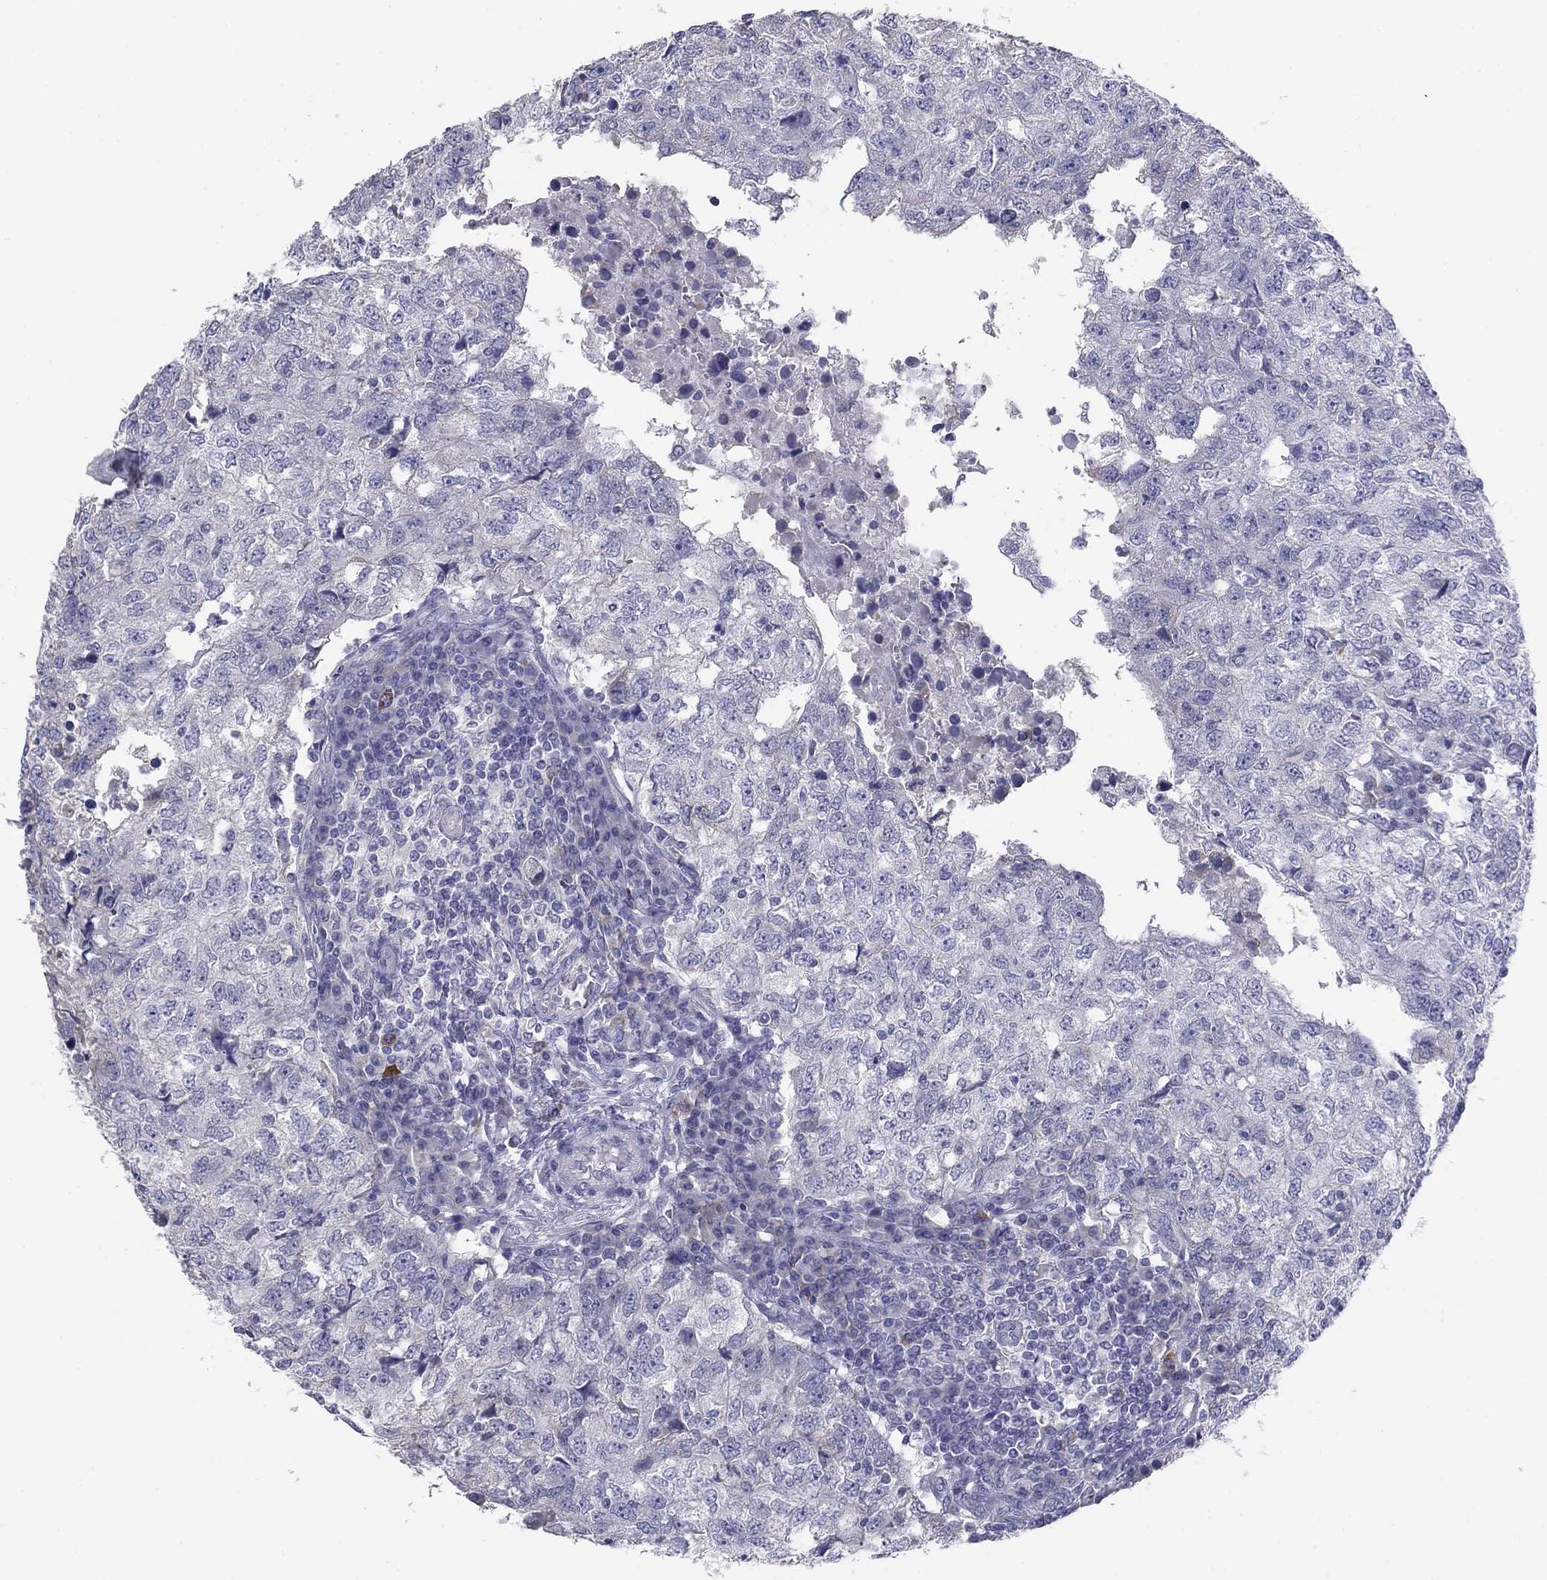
{"staining": {"intensity": "negative", "quantity": "none", "location": "none"}, "tissue": "breast cancer", "cell_type": "Tumor cells", "image_type": "cancer", "snomed": [{"axis": "morphology", "description": "Duct carcinoma"}, {"axis": "topography", "description": "Breast"}], "caption": "Tumor cells are negative for brown protein staining in breast cancer (invasive ductal carcinoma). Brightfield microscopy of IHC stained with DAB (brown) and hematoxylin (blue), captured at high magnification.", "gene": "GRK7", "patient": {"sex": "female", "age": 30}}